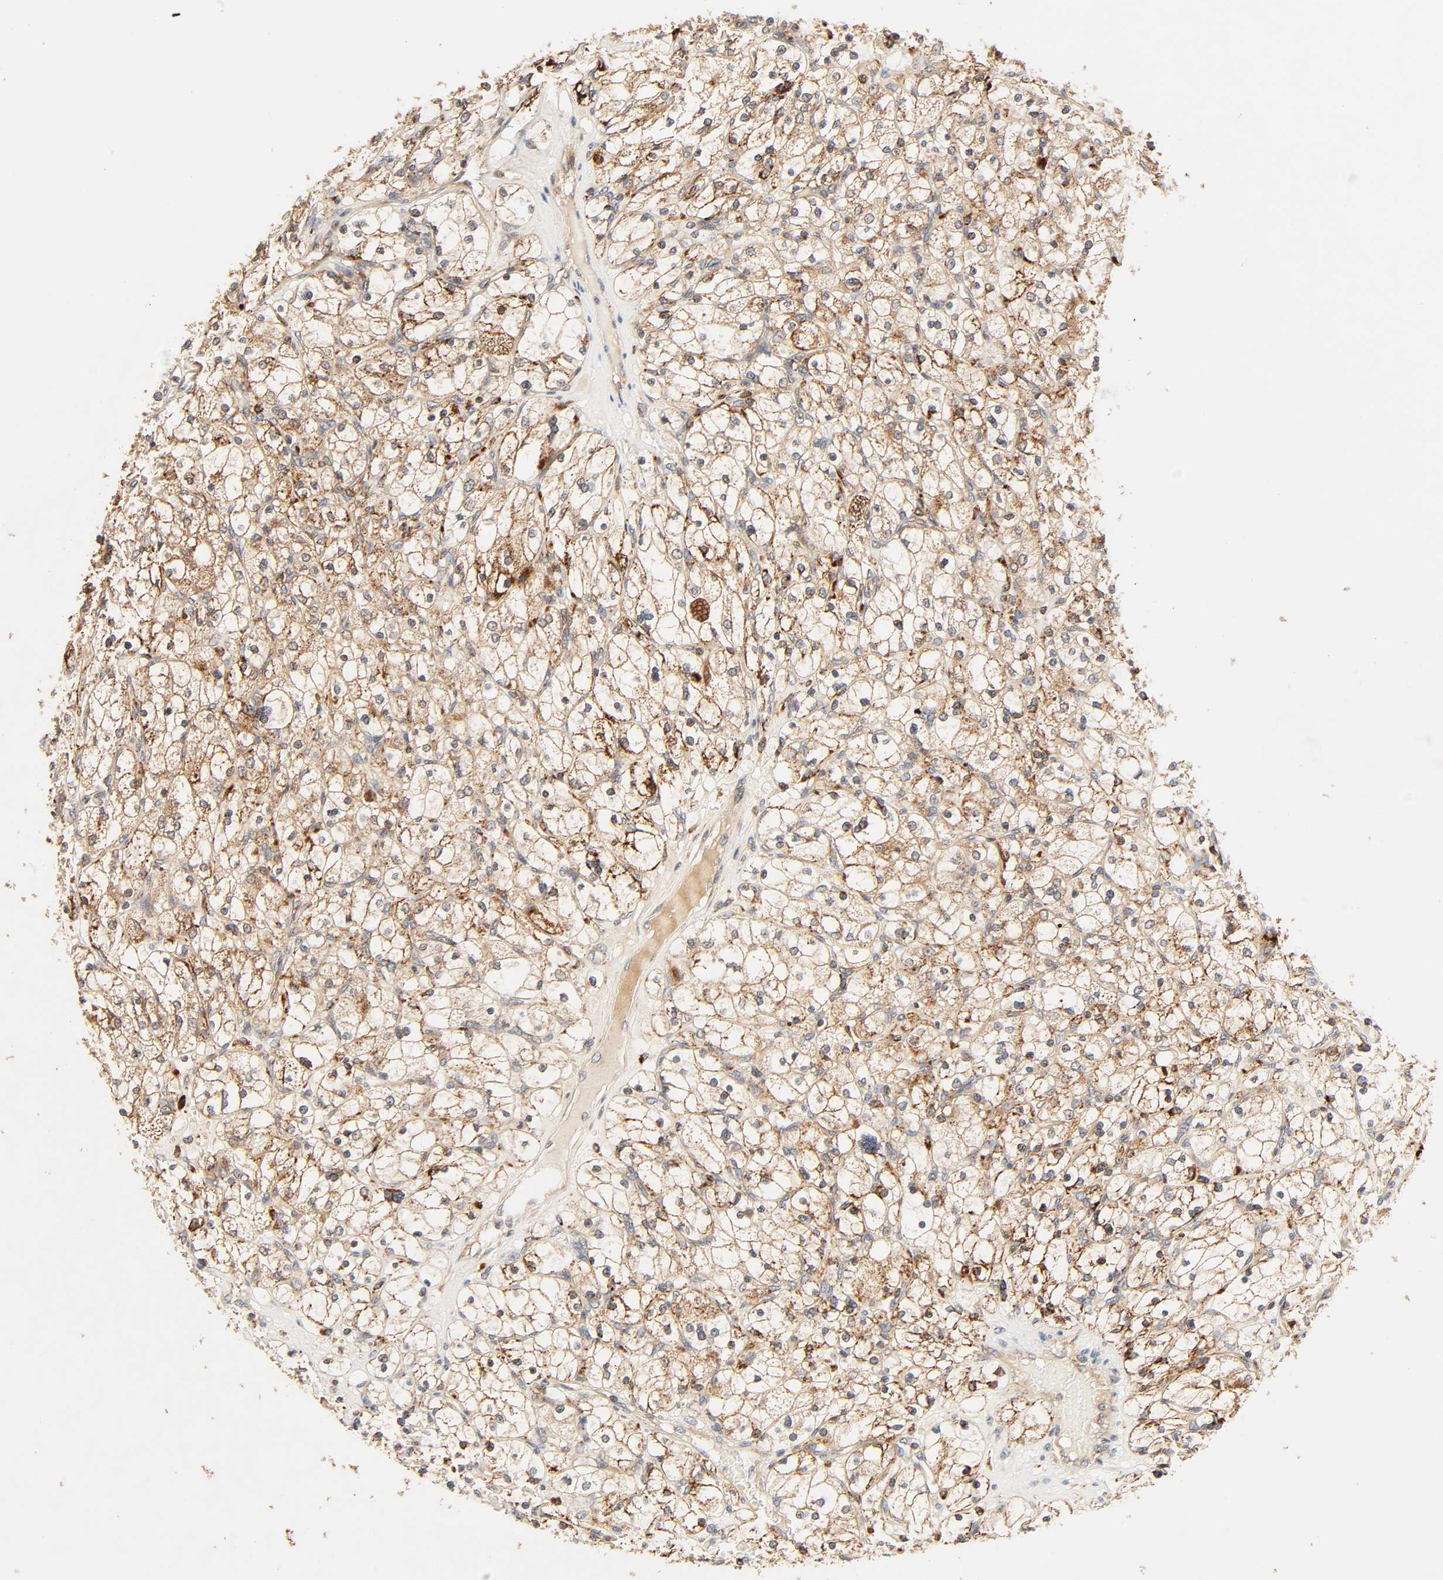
{"staining": {"intensity": "strong", "quantity": ">75%", "location": "cytoplasmic/membranous"}, "tissue": "renal cancer", "cell_type": "Tumor cells", "image_type": "cancer", "snomed": [{"axis": "morphology", "description": "Adenocarcinoma, NOS"}, {"axis": "topography", "description": "Kidney"}], "caption": "A histopathology image of human adenocarcinoma (renal) stained for a protein demonstrates strong cytoplasmic/membranous brown staining in tumor cells.", "gene": "MAPK6", "patient": {"sex": "female", "age": 83}}